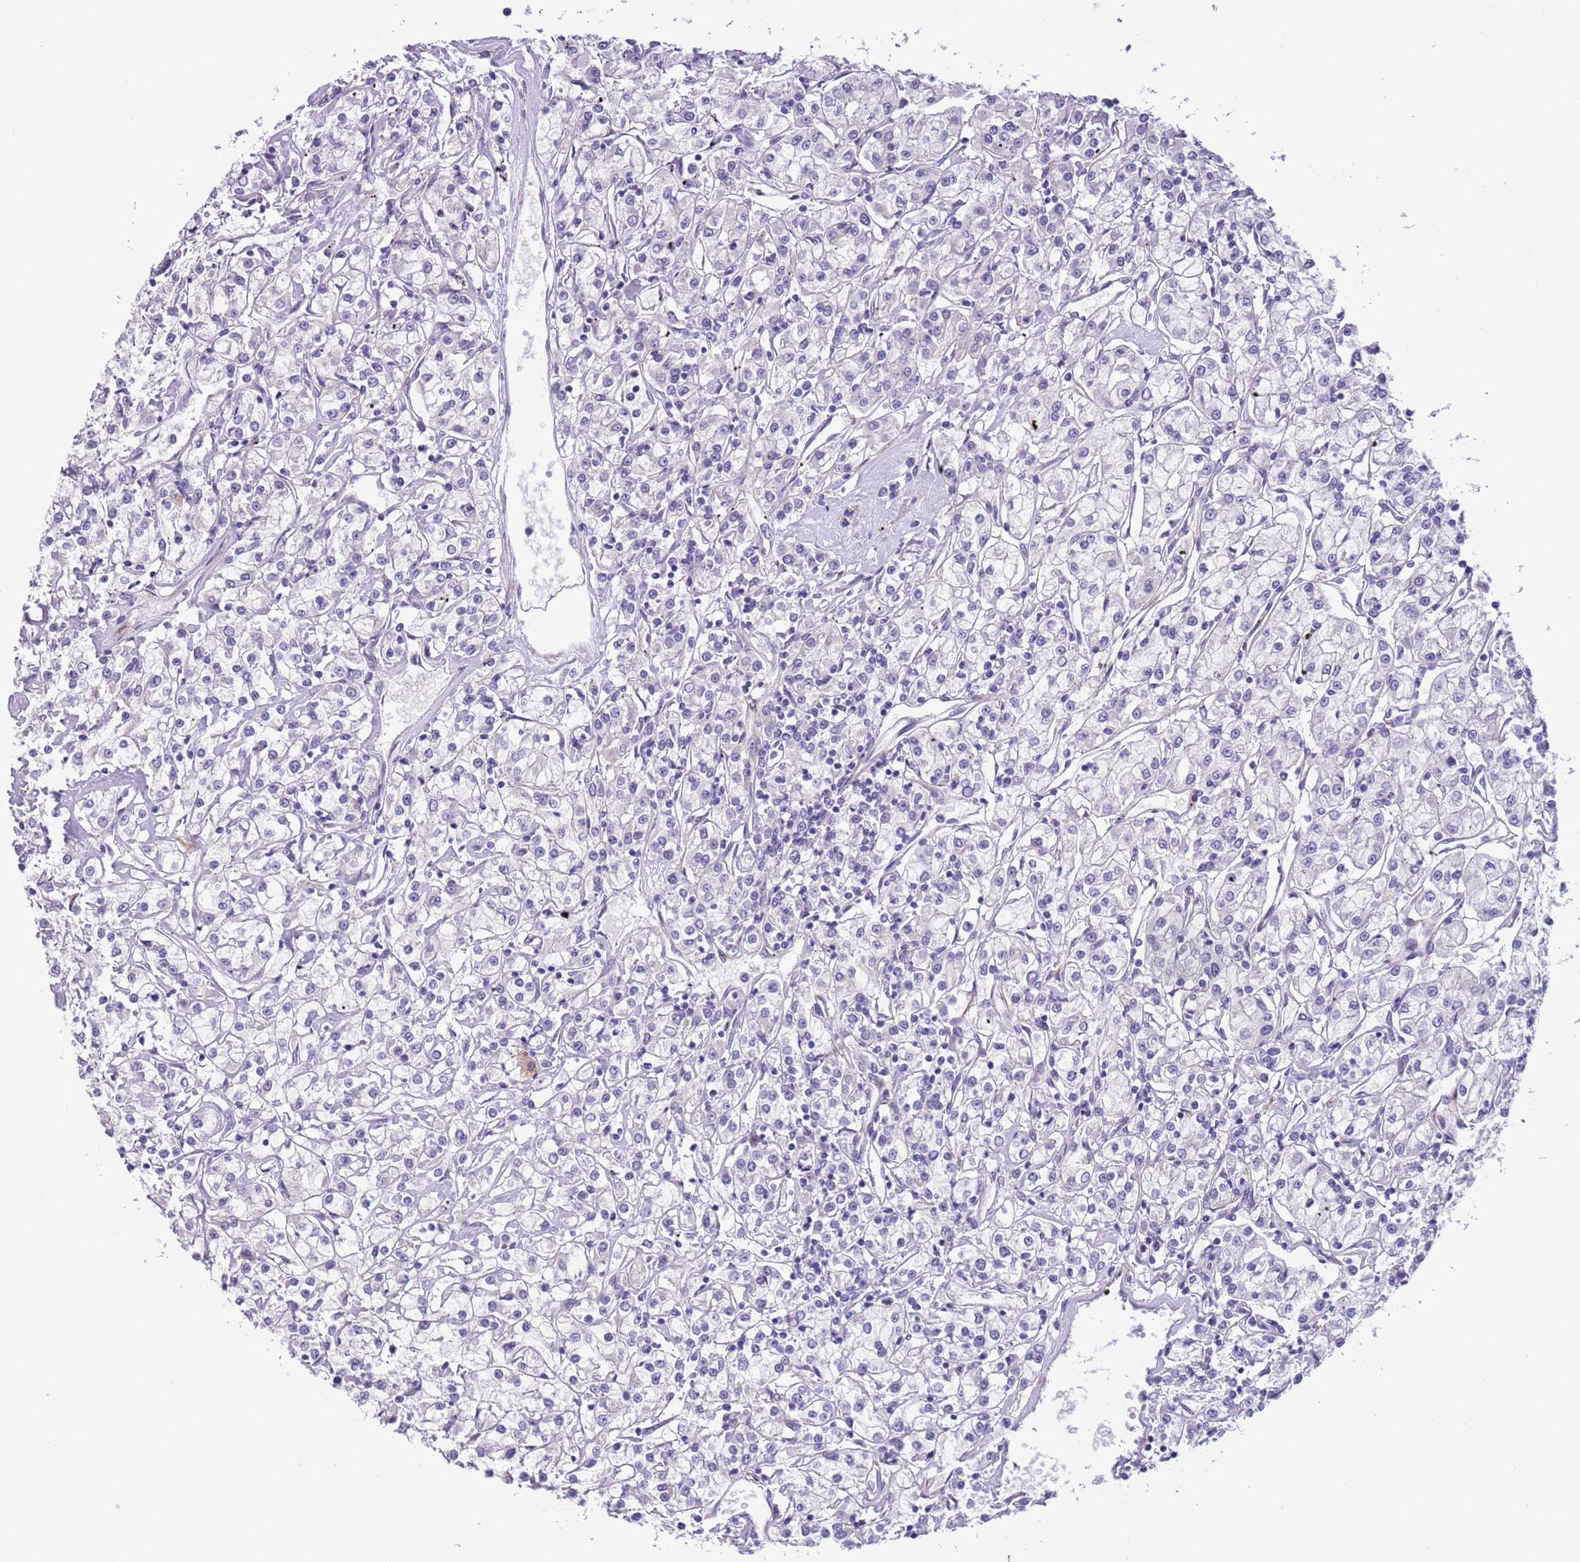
{"staining": {"intensity": "negative", "quantity": "none", "location": "none"}, "tissue": "renal cancer", "cell_type": "Tumor cells", "image_type": "cancer", "snomed": [{"axis": "morphology", "description": "Adenocarcinoma, NOS"}, {"axis": "topography", "description": "Kidney"}], "caption": "High magnification brightfield microscopy of renal adenocarcinoma stained with DAB (brown) and counterstained with hematoxylin (blue): tumor cells show no significant positivity.", "gene": "MRPL32", "patient": {"sex": "female", "age": 59}}